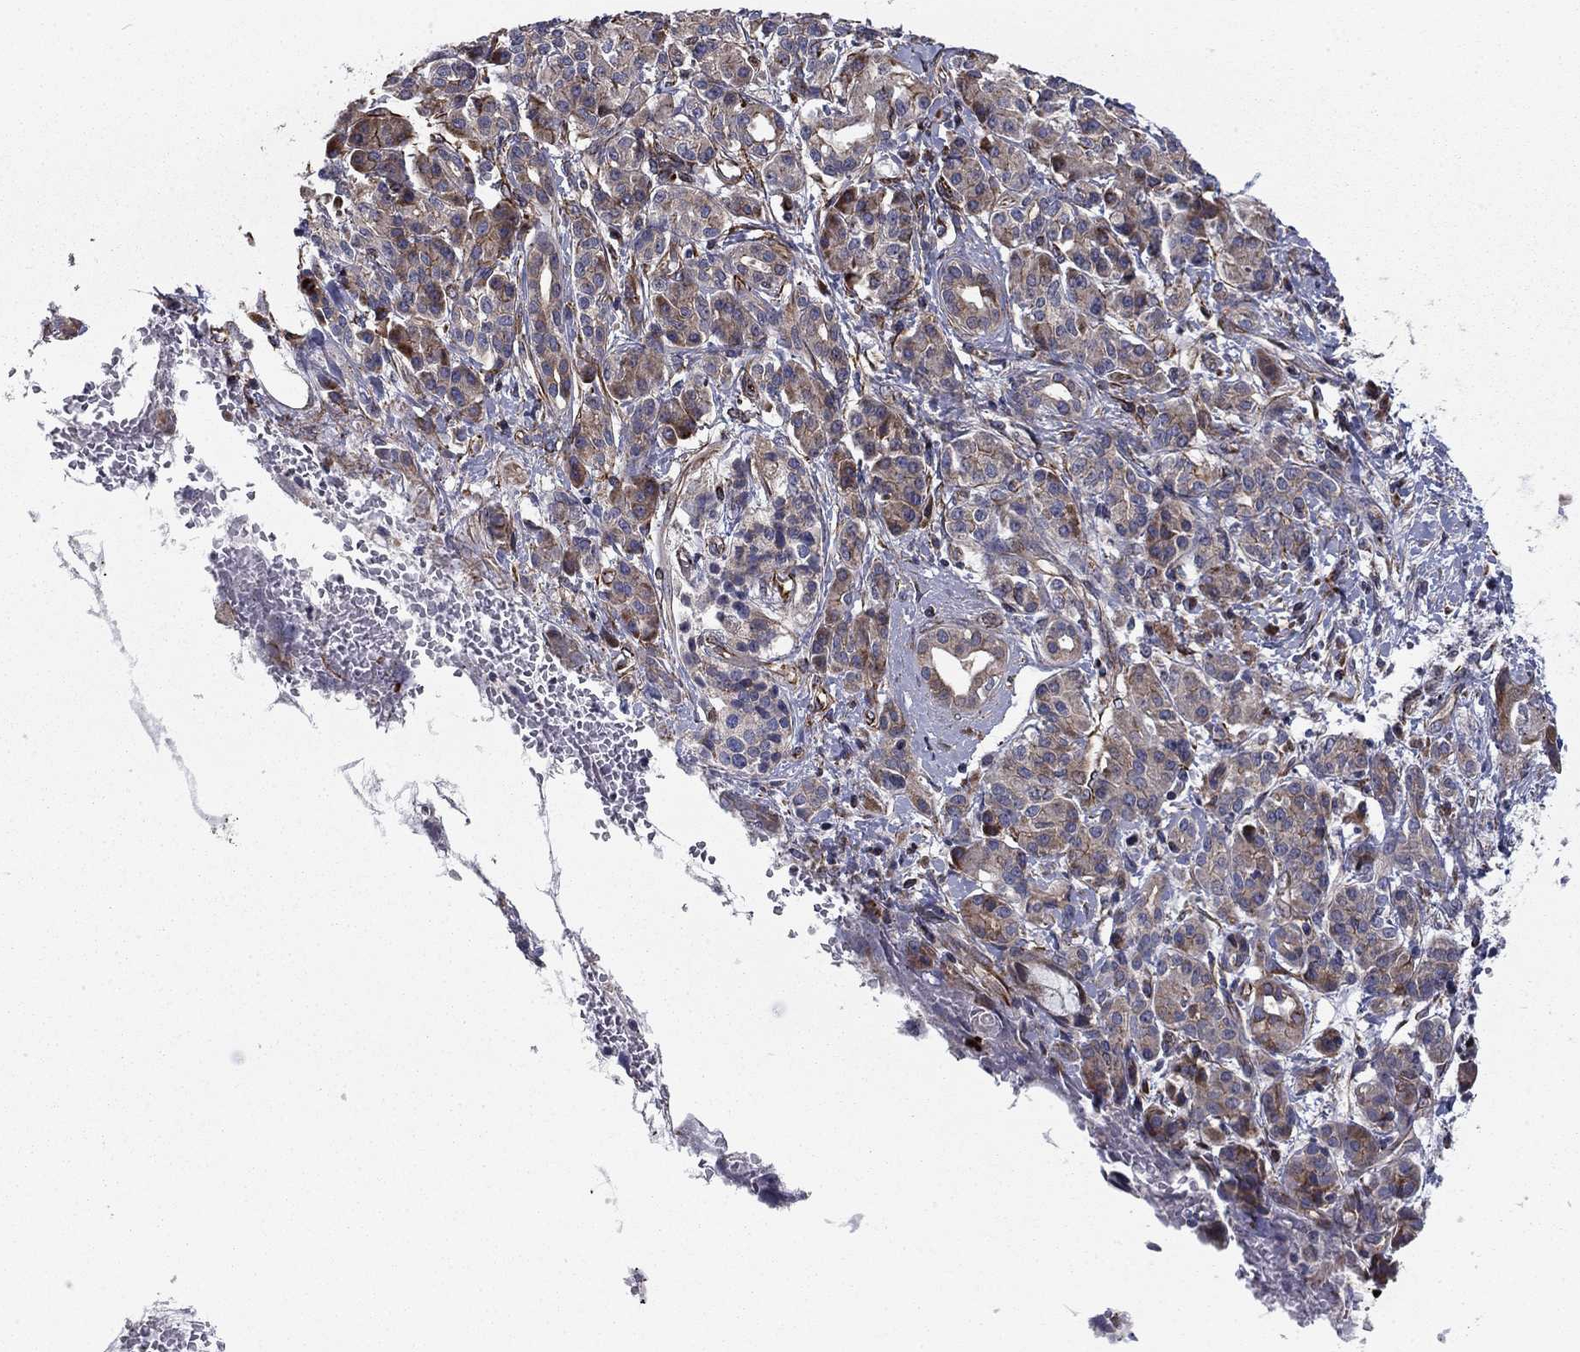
{"staining": {"intensity": "moderate", "quantity": "<25%", "location": "cytoplasmic/membranous"}, "tissue": "pancreatic cancer", "cell_type": "Tumor cells", "image_type": "cancer", "snomed": [{"axis": "morphology", "description": "Adenocarcinoma, NOS"}, {"axis": "topography", "description": "Pancreas"}], "caption": "Human pancreatic adenocarcinoma stained with a brown dye displays moderate cytoplasmic/membranous positive expression in about <25% of tumor cells.", "gene": "CLSTN1", "patient": {"sex": "female", "age": 56}}